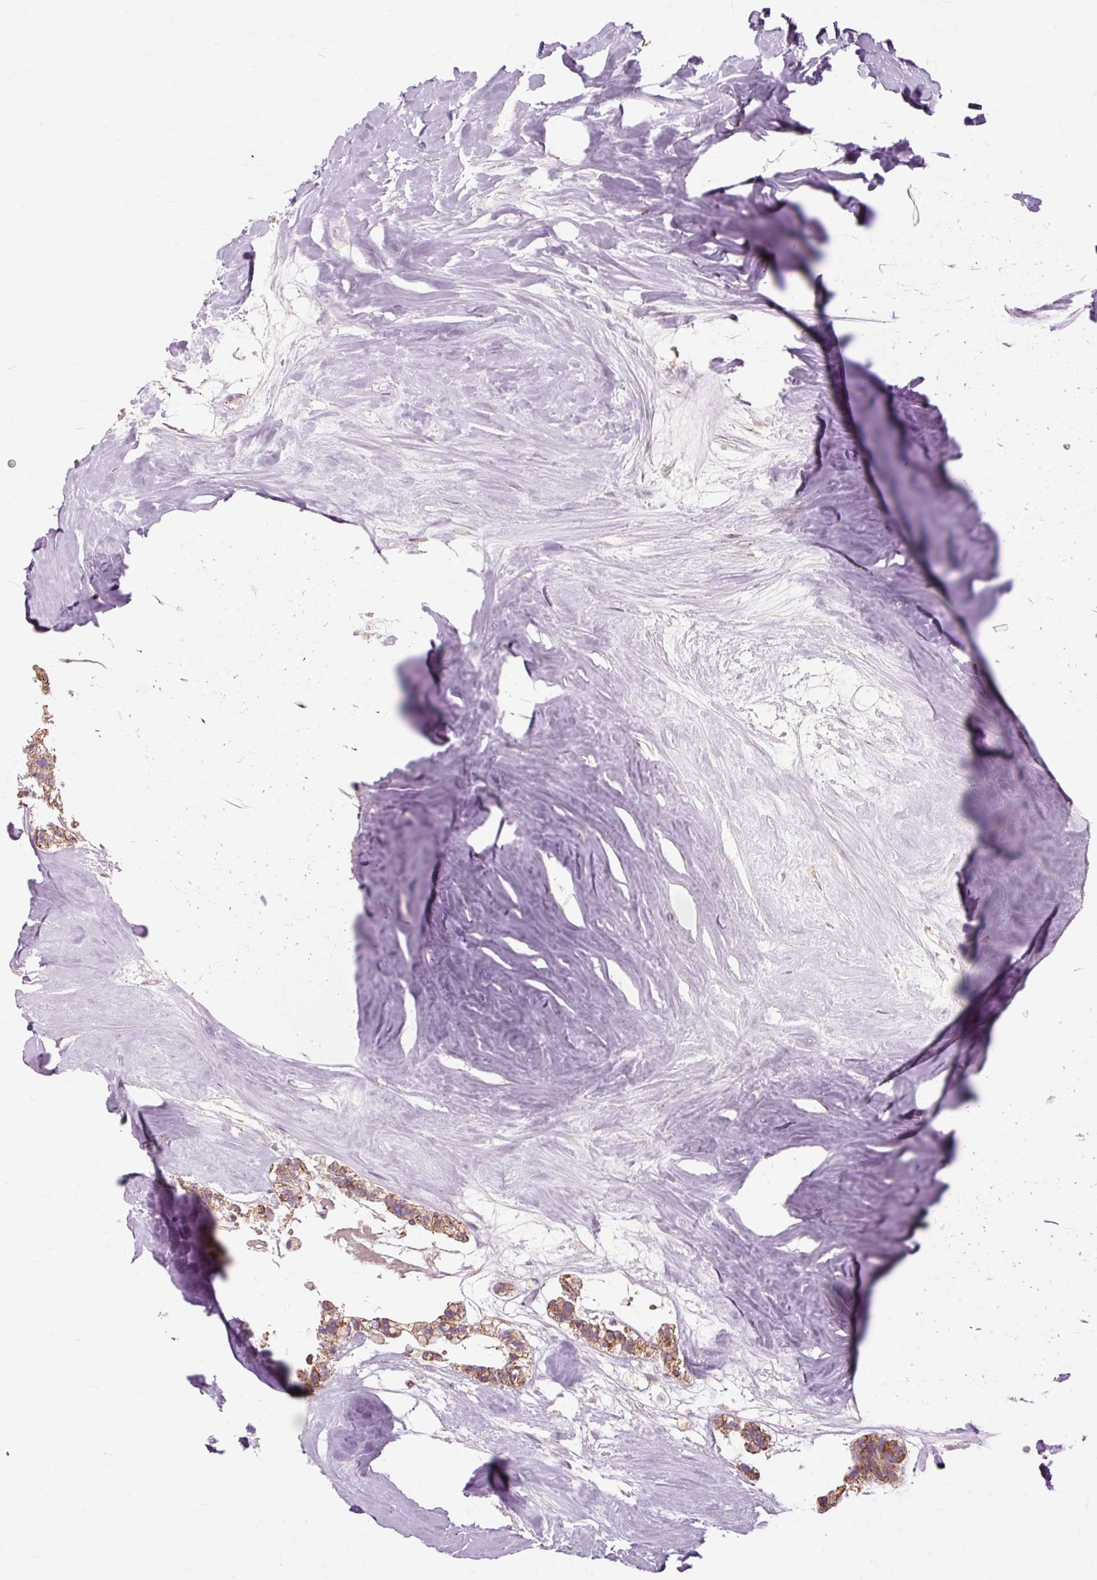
{"staining": {"intensity": "moderate", "quantity": ">75%", "location": "cytoplasmic/membranous"}, "tissue": "colorectal cancer", "cell_type": "Tumor cells", "image_type": "cancer", "snomed": [{"axis": "morphology", "description": "Adenocarcinoma, NOS"}, {"axis": "topography", "description": "Colon"}, {"axis": "topography", "description": "Rectum"}], "caption": "Protein staining demonstrates moderate cytoplasmic/membranous staining in approximately >75% of tumor cells in colorectal adenocarcinoma. Nuclei are stained in blue.", "gene": "PDZD2", "patient": {"sex": "male", "age": 57}}